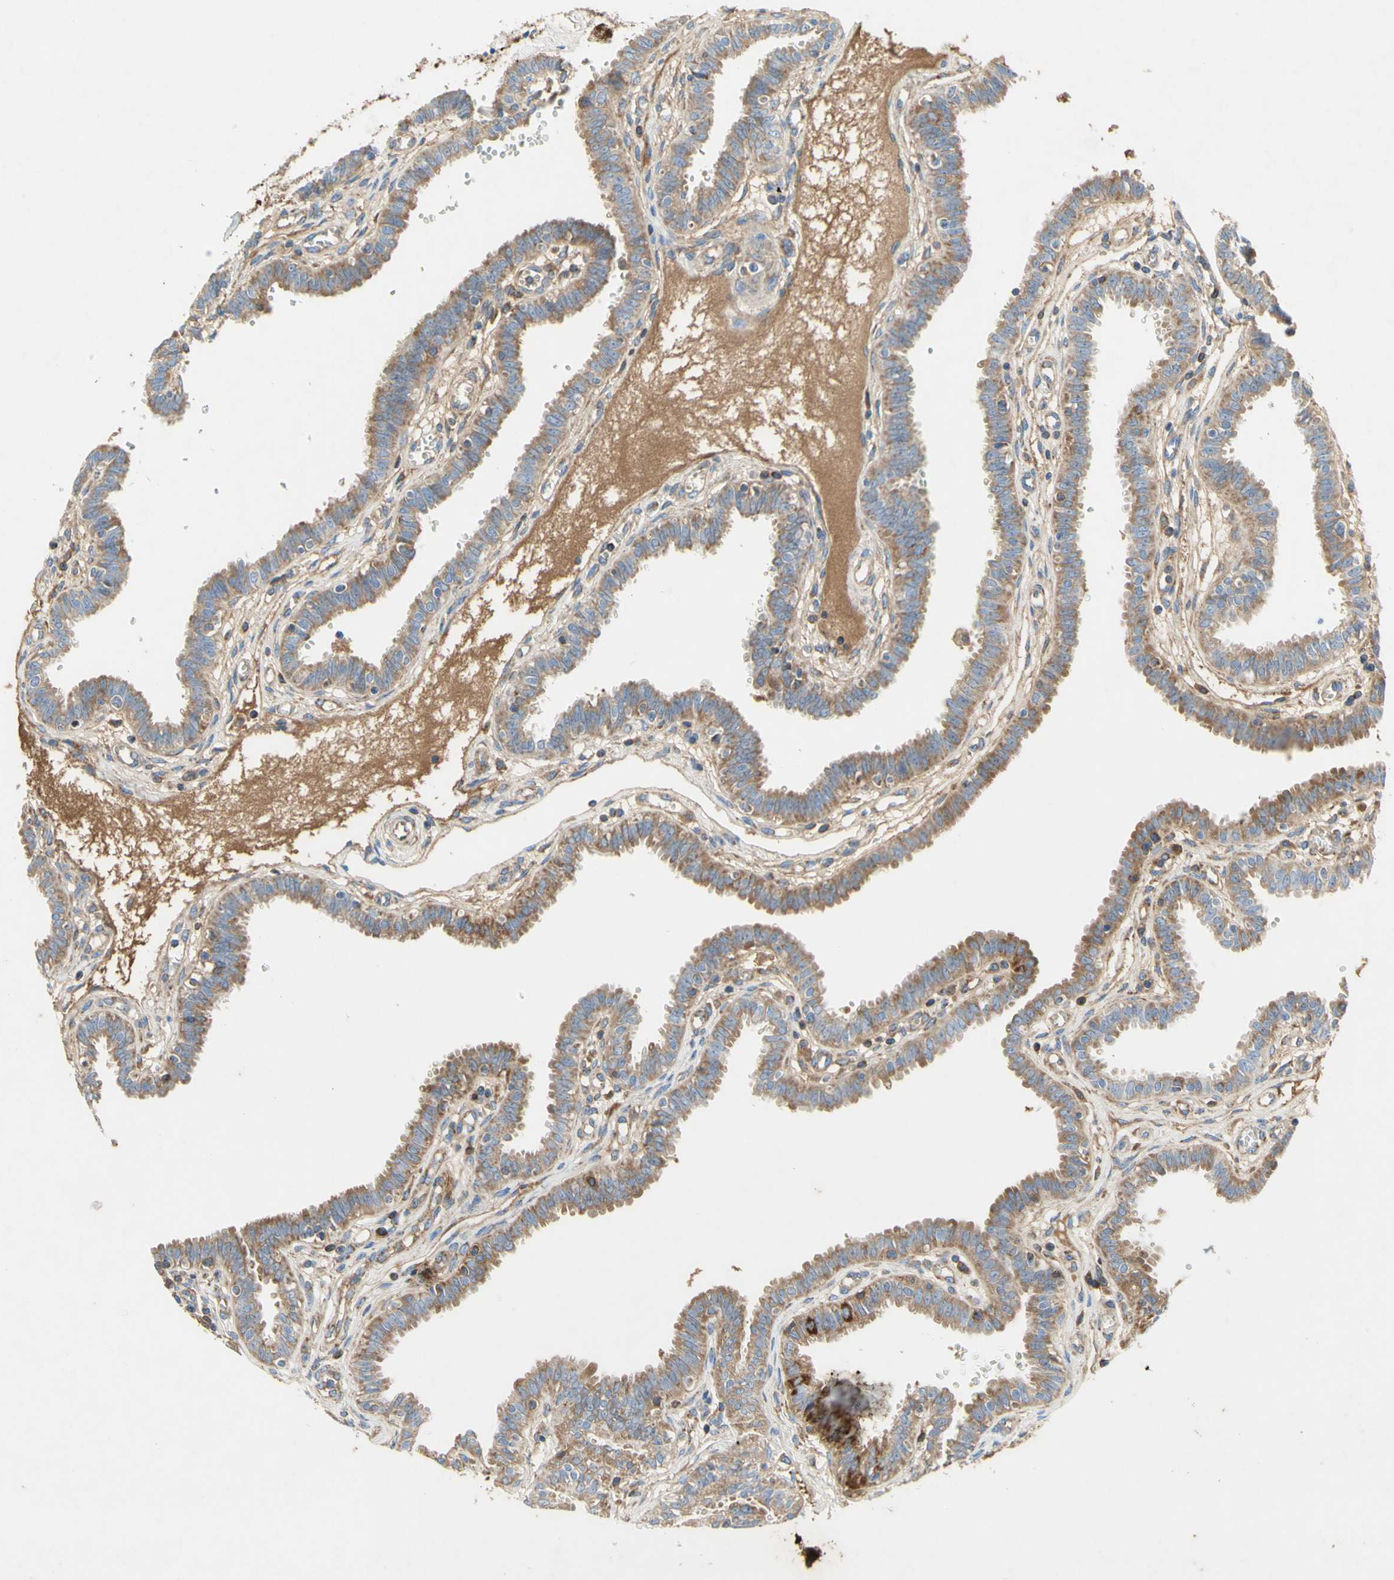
{"staining": {"intensity": "moderate", "quantity": ">75%", "location": "cytoplasmic/membranous"}, "tissue": "fallopian tube", "cell_type": "Glandular cells", "image_type": "normal", "snomed": [{"axis": "morphology", "description": "Normal tissue, NOS"}, {"axis": "topography", "description": "Fallopian tube"}], "caption": "This image shows unremarkable fallopian tube stained with IHC to label a protein in brown. The cytoplasmic/membranous of glandular cells show moderate positivity for the protein. Nuclei are counter-stained blue.", "gene": "SDHB", "patient": {"sex": "female", "age": 32}}